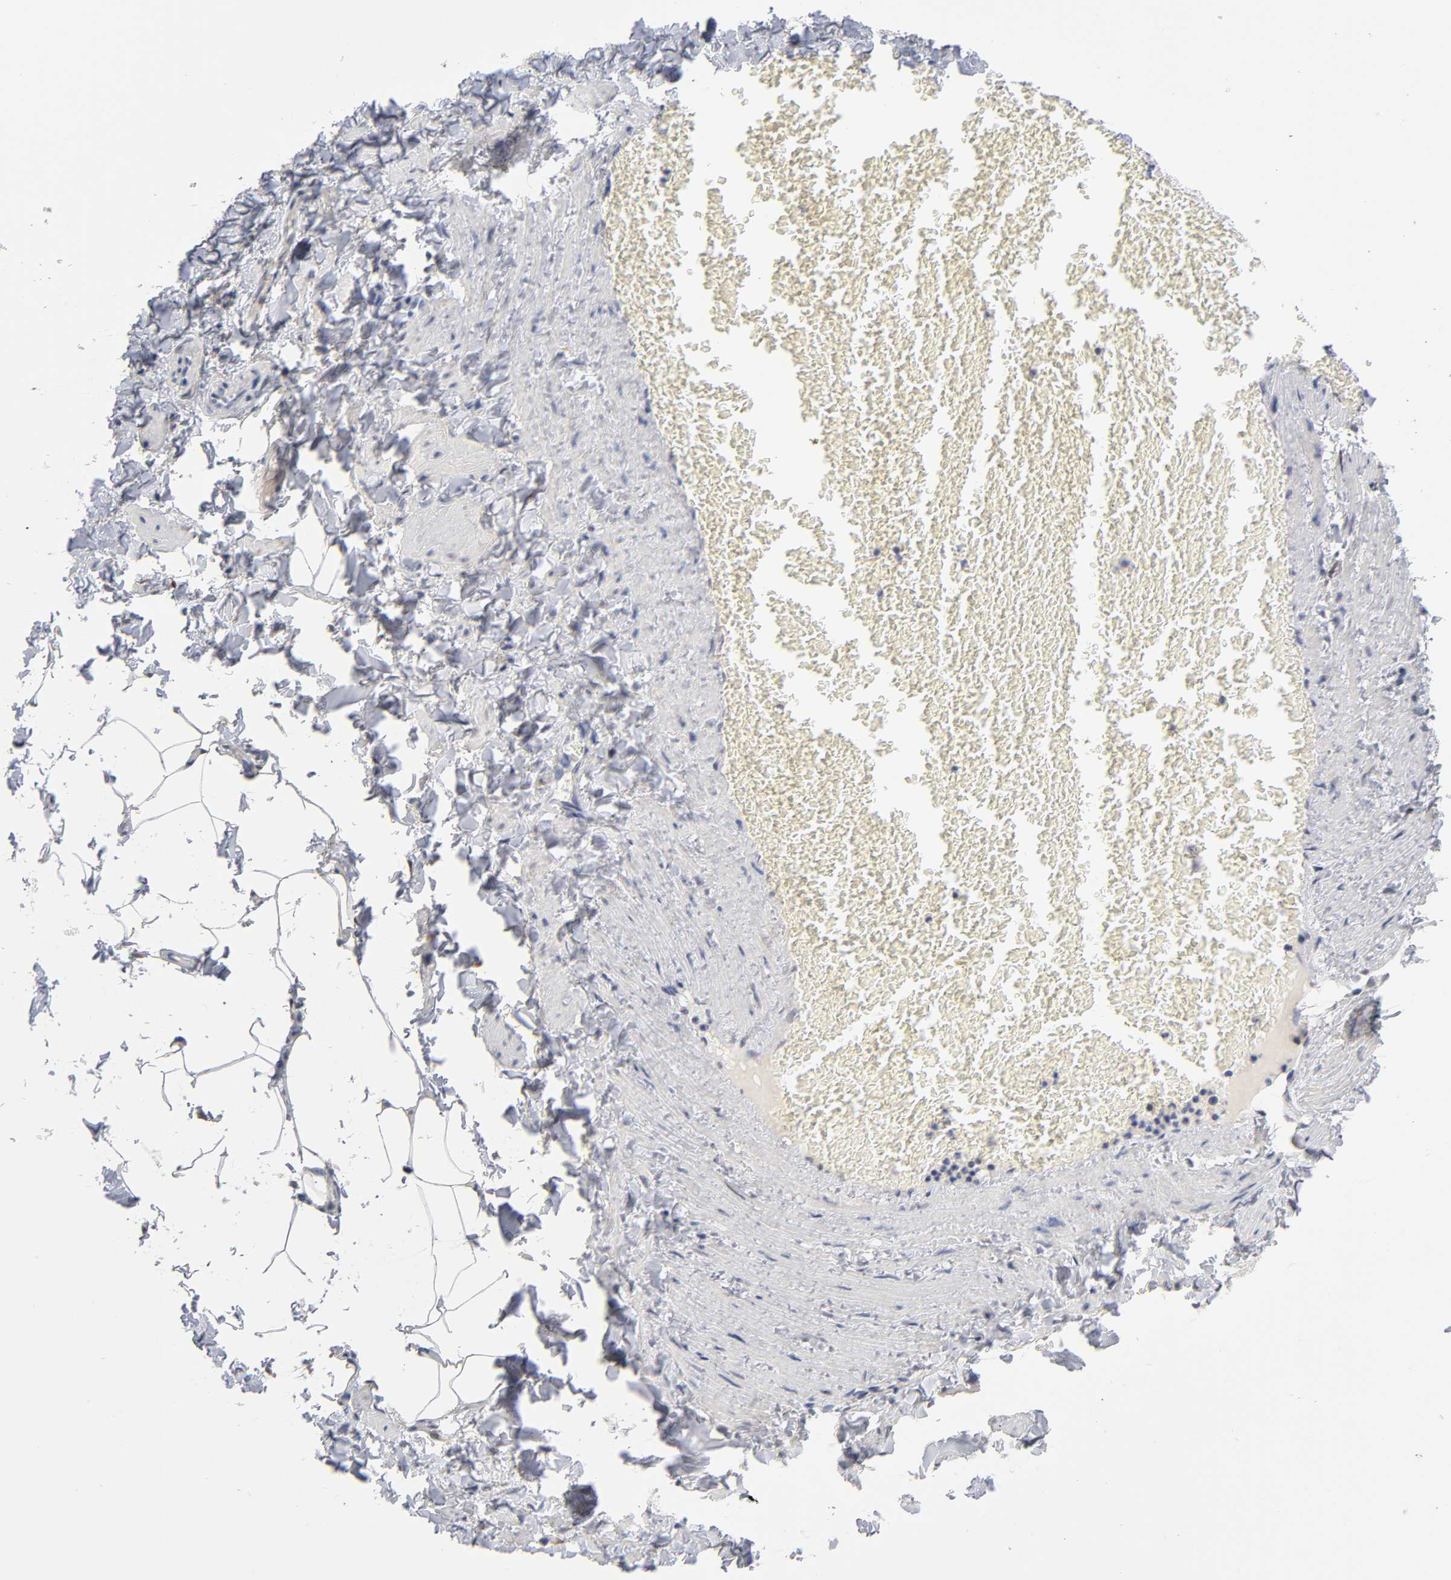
{"staining": {"intensity": "negative", "quantity": "none", "location": "none"}, "tissue": "adipose tissue", "cell_type": "Adipocytes", "image_type": "normal", "snomed": [{"axis": "morphology", "description": "Normal tissue, NOS"}, {"axis": "topography", "description": "Vascular tissue"}], "caption": "Immunohistochemistry (IHC) image of unremarkable adipose tissue: adipose tissue stained with DAB (3,3'-diaminobenzidine) displays no significant protein positivity in adipocytes.", "gene": "CRABP2", "patient": {"sex": "male", "age": 41}}